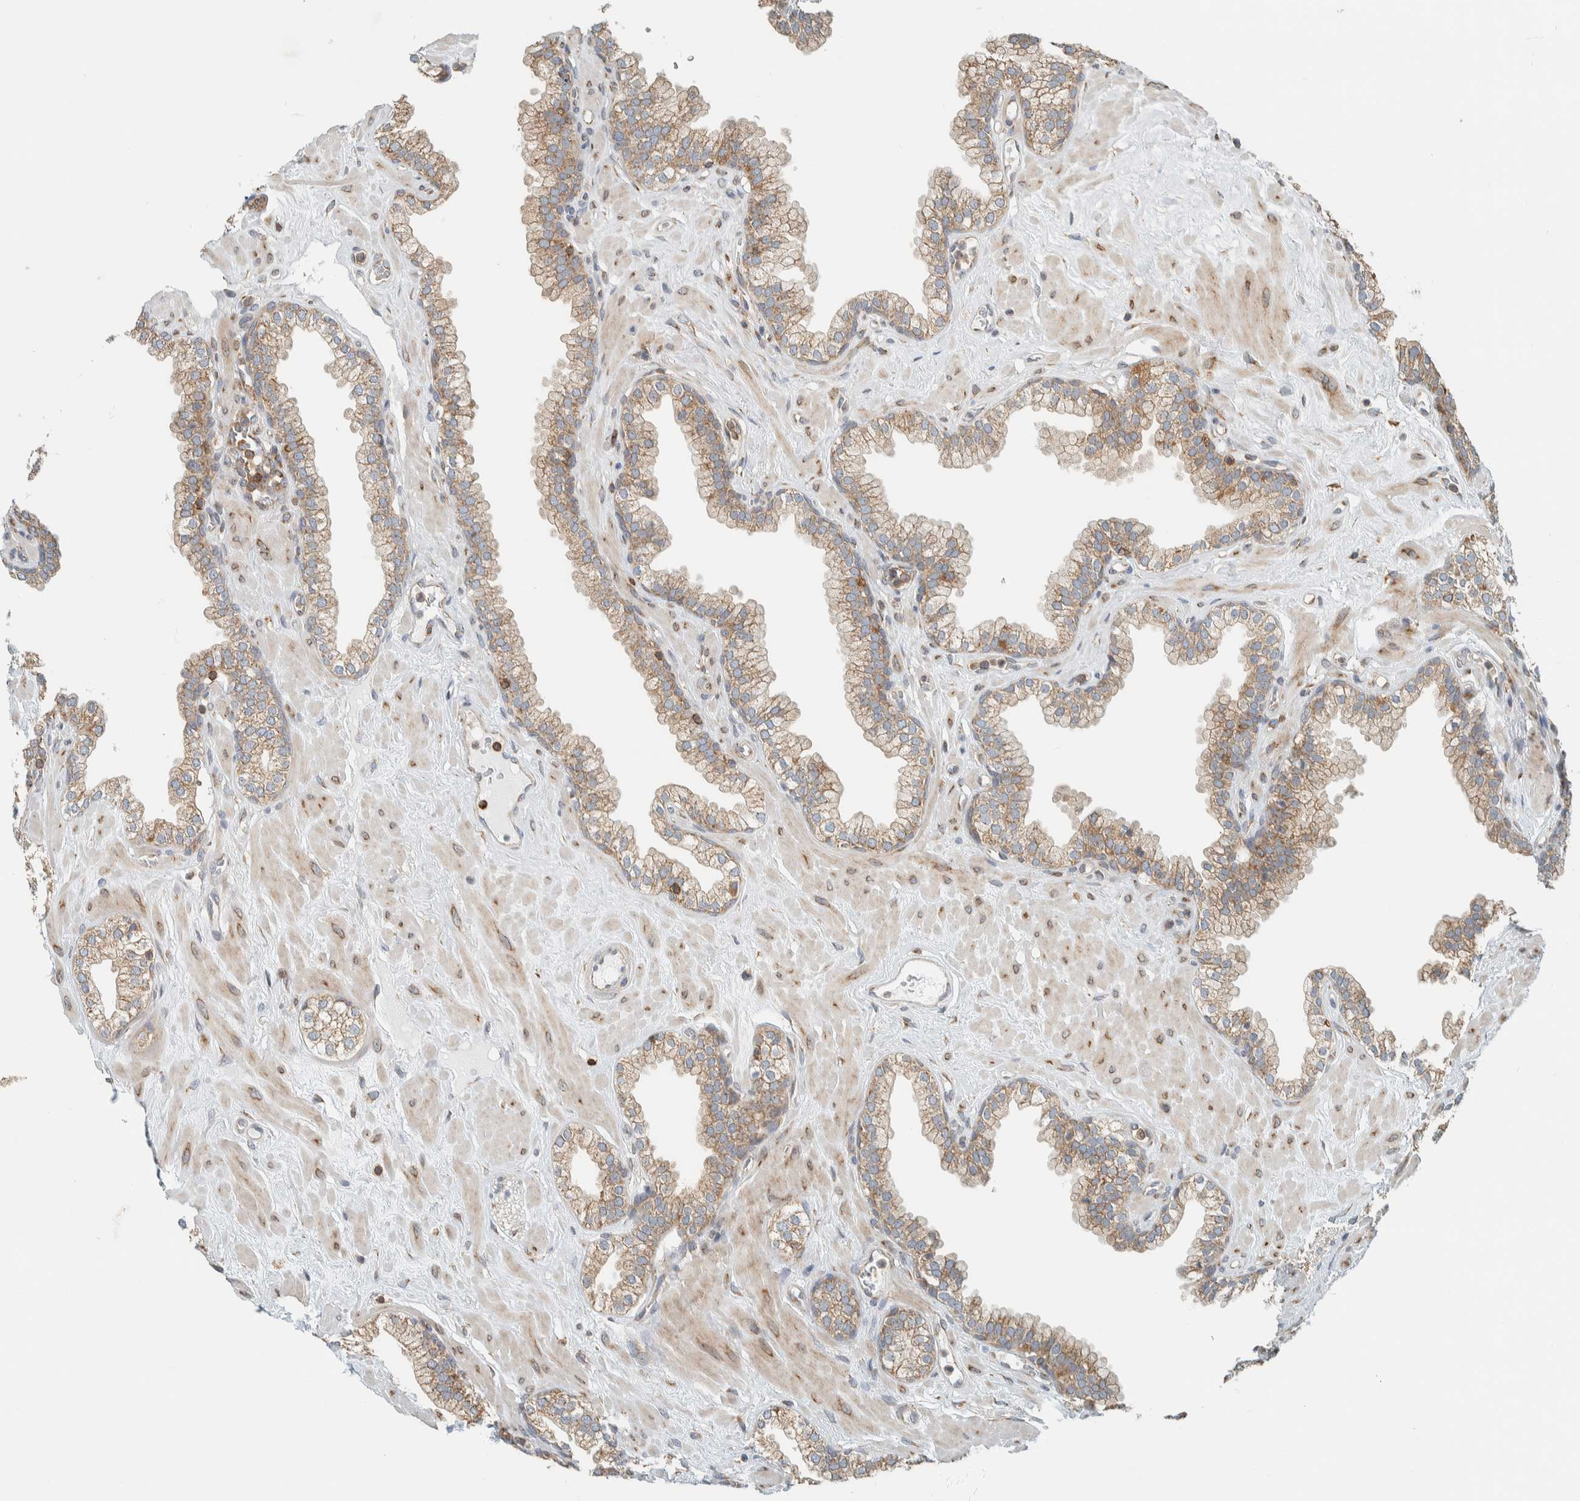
{"staining": {"intensity": "weak", "quantity": ">75%", "location": "cytoplasmic/membranous"}, "tissue": "prostate", "cell_type": "Glandular cells", "image_type": "normal", "snomed": [{"axis": "morphology", "description": "Normal tissue, NOS"}, {"axis": "morphology", "description": "Urothelial carcinoma, Low grade"}, {"axis": "topography", "description": "Urinary bladder"}, {"axis": "topography", "description": "Prostate"}], "caption": "Brown immunohistochemical staining in normal human prostate shows weak cytoplasmic/membranous expression in about >75% of glandular cells.", "gene": "CCDC57", "patient": {"sex": "male", "age": 60}}